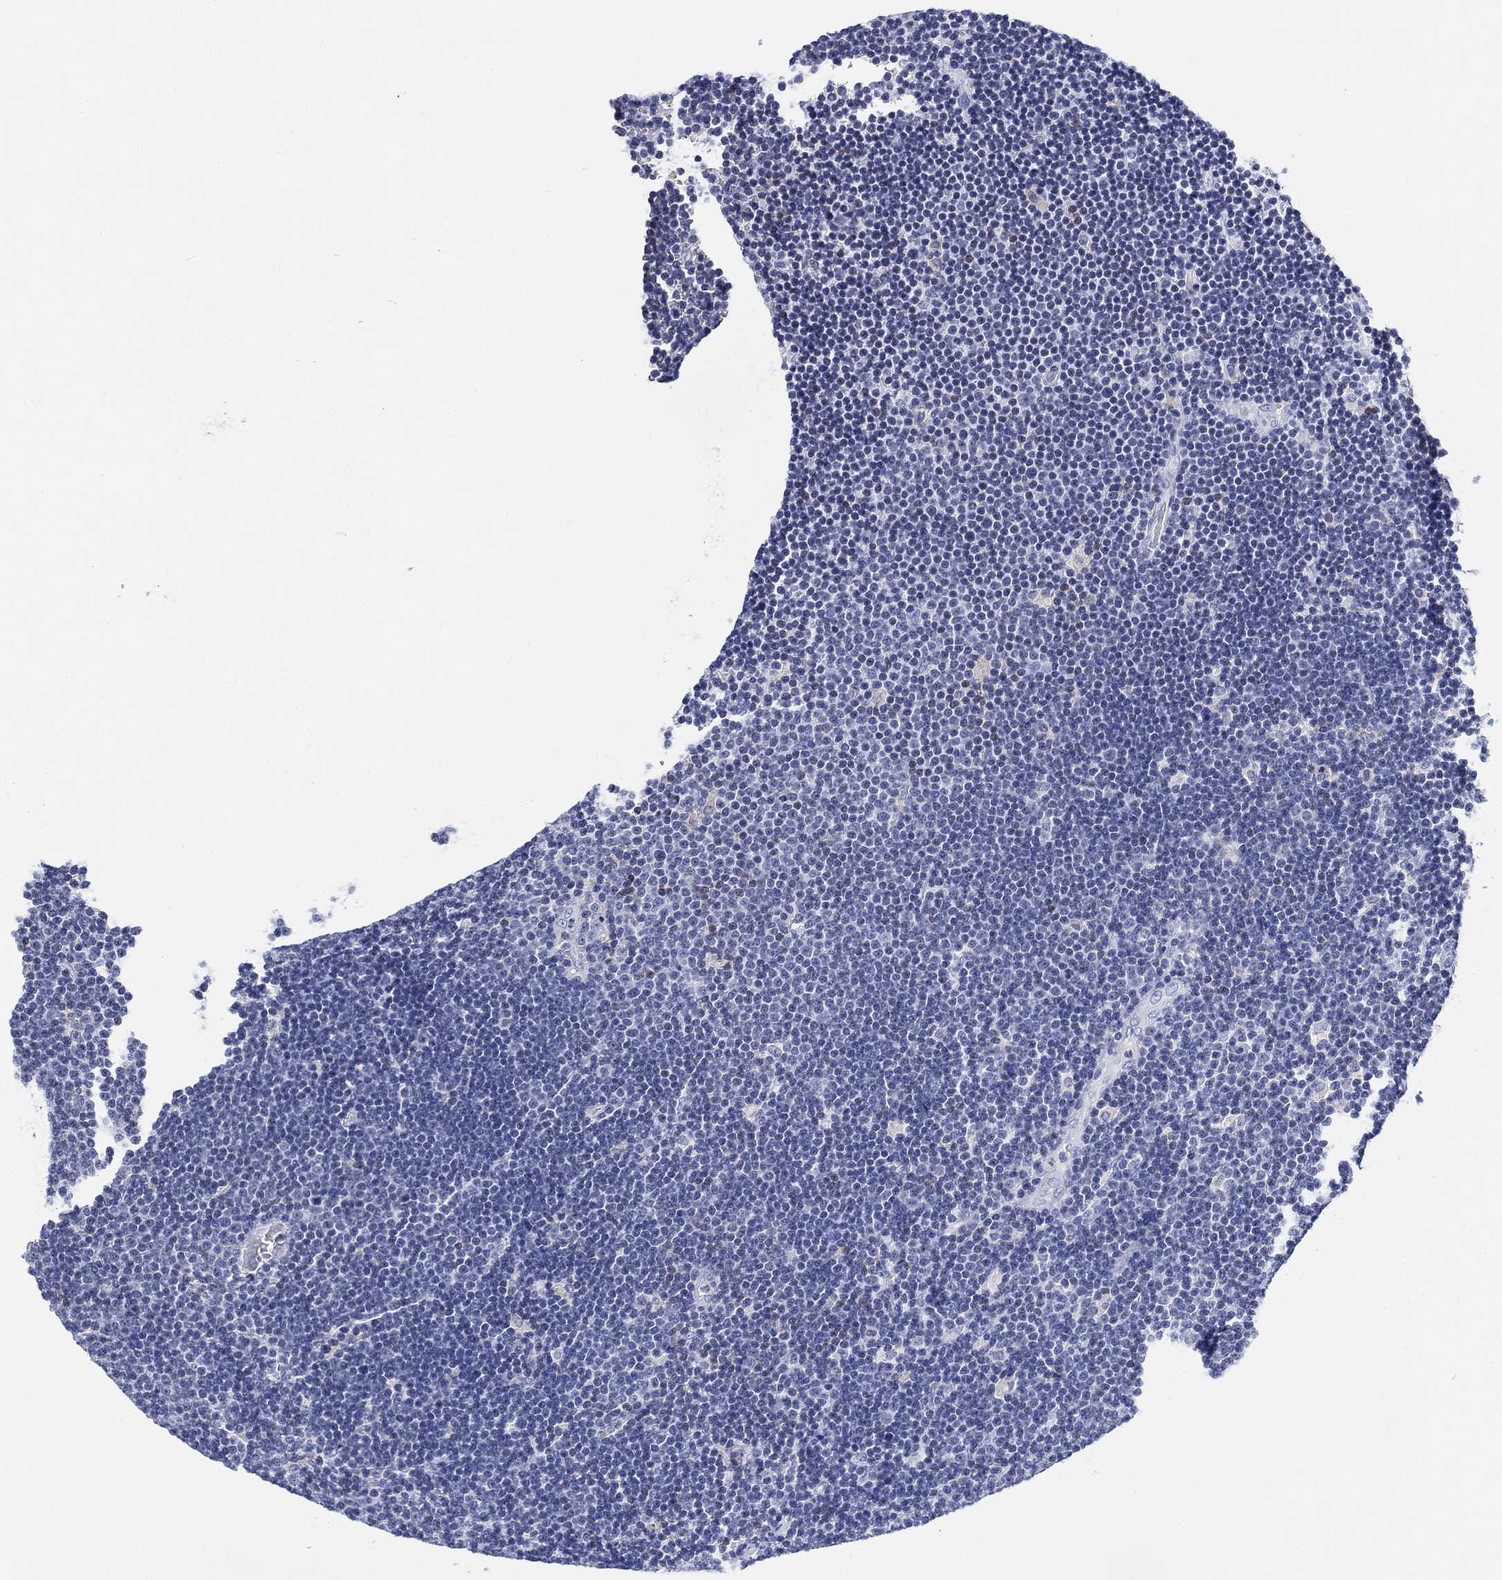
{"staining": {"intensity": "negative", "quantity": "none", "location": "none"}, "tissue": "lymphoma", "cell_type": "Tumor cells", "image_type": "cancer", "snomed": [{"axis": "morphology", "description": "Malignant lymphoma, non-Hodgkin's type, Low grade"}, {"axis": "topography", "description": "Brain"}], "caption": "DAB (3,3'-diaminobenzidine) immunohistochemical staining of lymphoma demonstrates no significant staining in tumor cells.", "gene": "FYB1", "patient": {"sex": "female", "age": 66}}